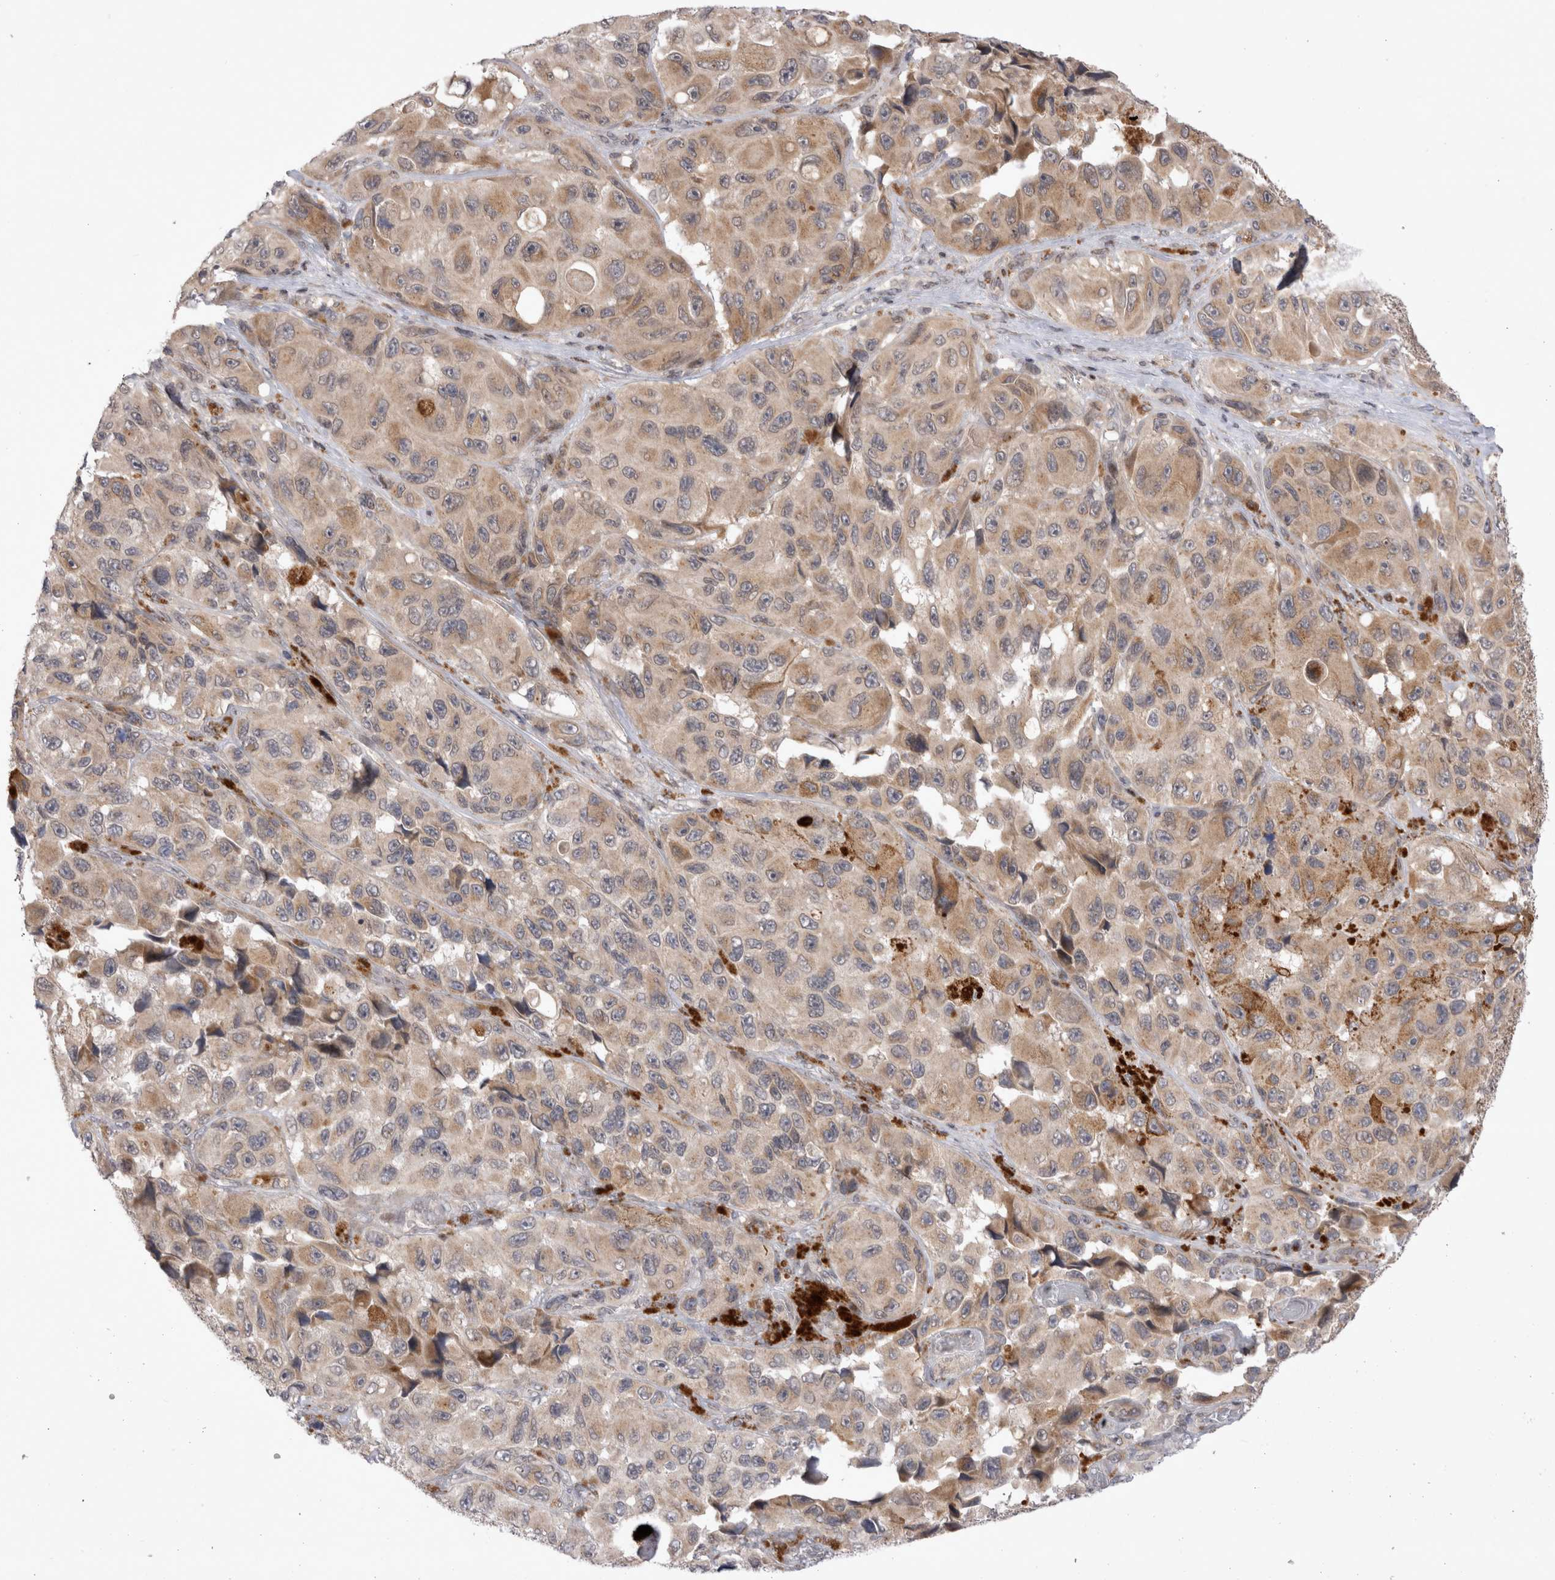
{"staining": {"intensity": "weak", "quantity": ">75%", "location": "cytoplasmic/membranous"}, "tissue": "melanoma", "cell_type": "Tumor cells", "image_type": "cancer", "snomed": [{"axis": "morphology", "description": "Malignant melanoma, NOS"}, {"axis": "topography", "description": "Skin"}], "caption": "Melanoma stained with IHC displays weak cytoplasmic/membranous staining in about >75% of tumor cells.", "gene": "PLEKHM1", "patient": {"sex": "female", "age": 73}}